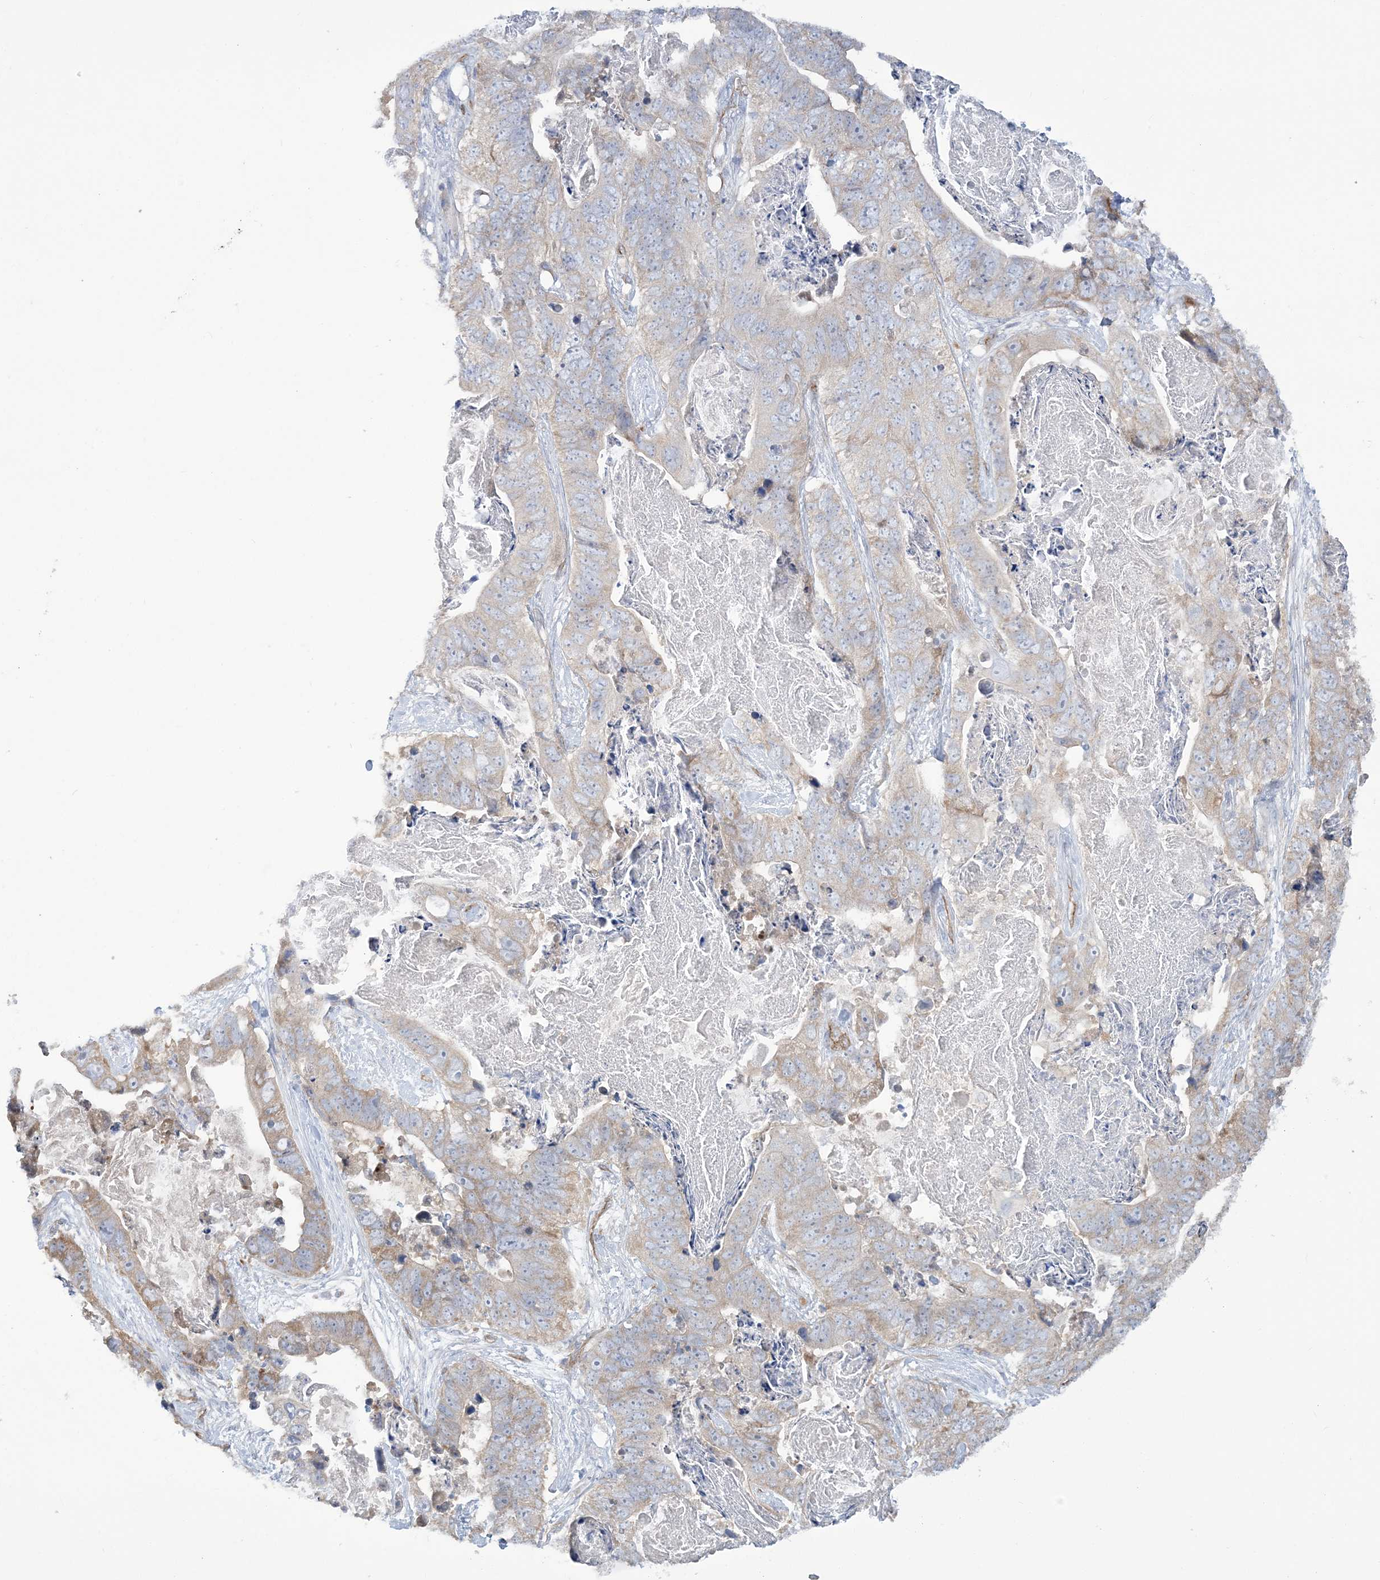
{"staining": {"intensity": "weak", "quantity": "25%-75%", "location": "cytoplasmic/membranous"}, "tissue": "stomach cancer", "cell_type": "Tumor cells", "image_type": "cancer", "snomed": [{"axis": "morphology", "description": "Adenocarcinoma, NOS"}, {"axis": "topography", "description": "Stomach"}], "caption": "Human stomach cancer (adenocarcinoma) stained with a protein marker demonstrates weak staining in tumor cells.", "gene": "FARSB", "patient": {"sex": "female", "age": 89}}